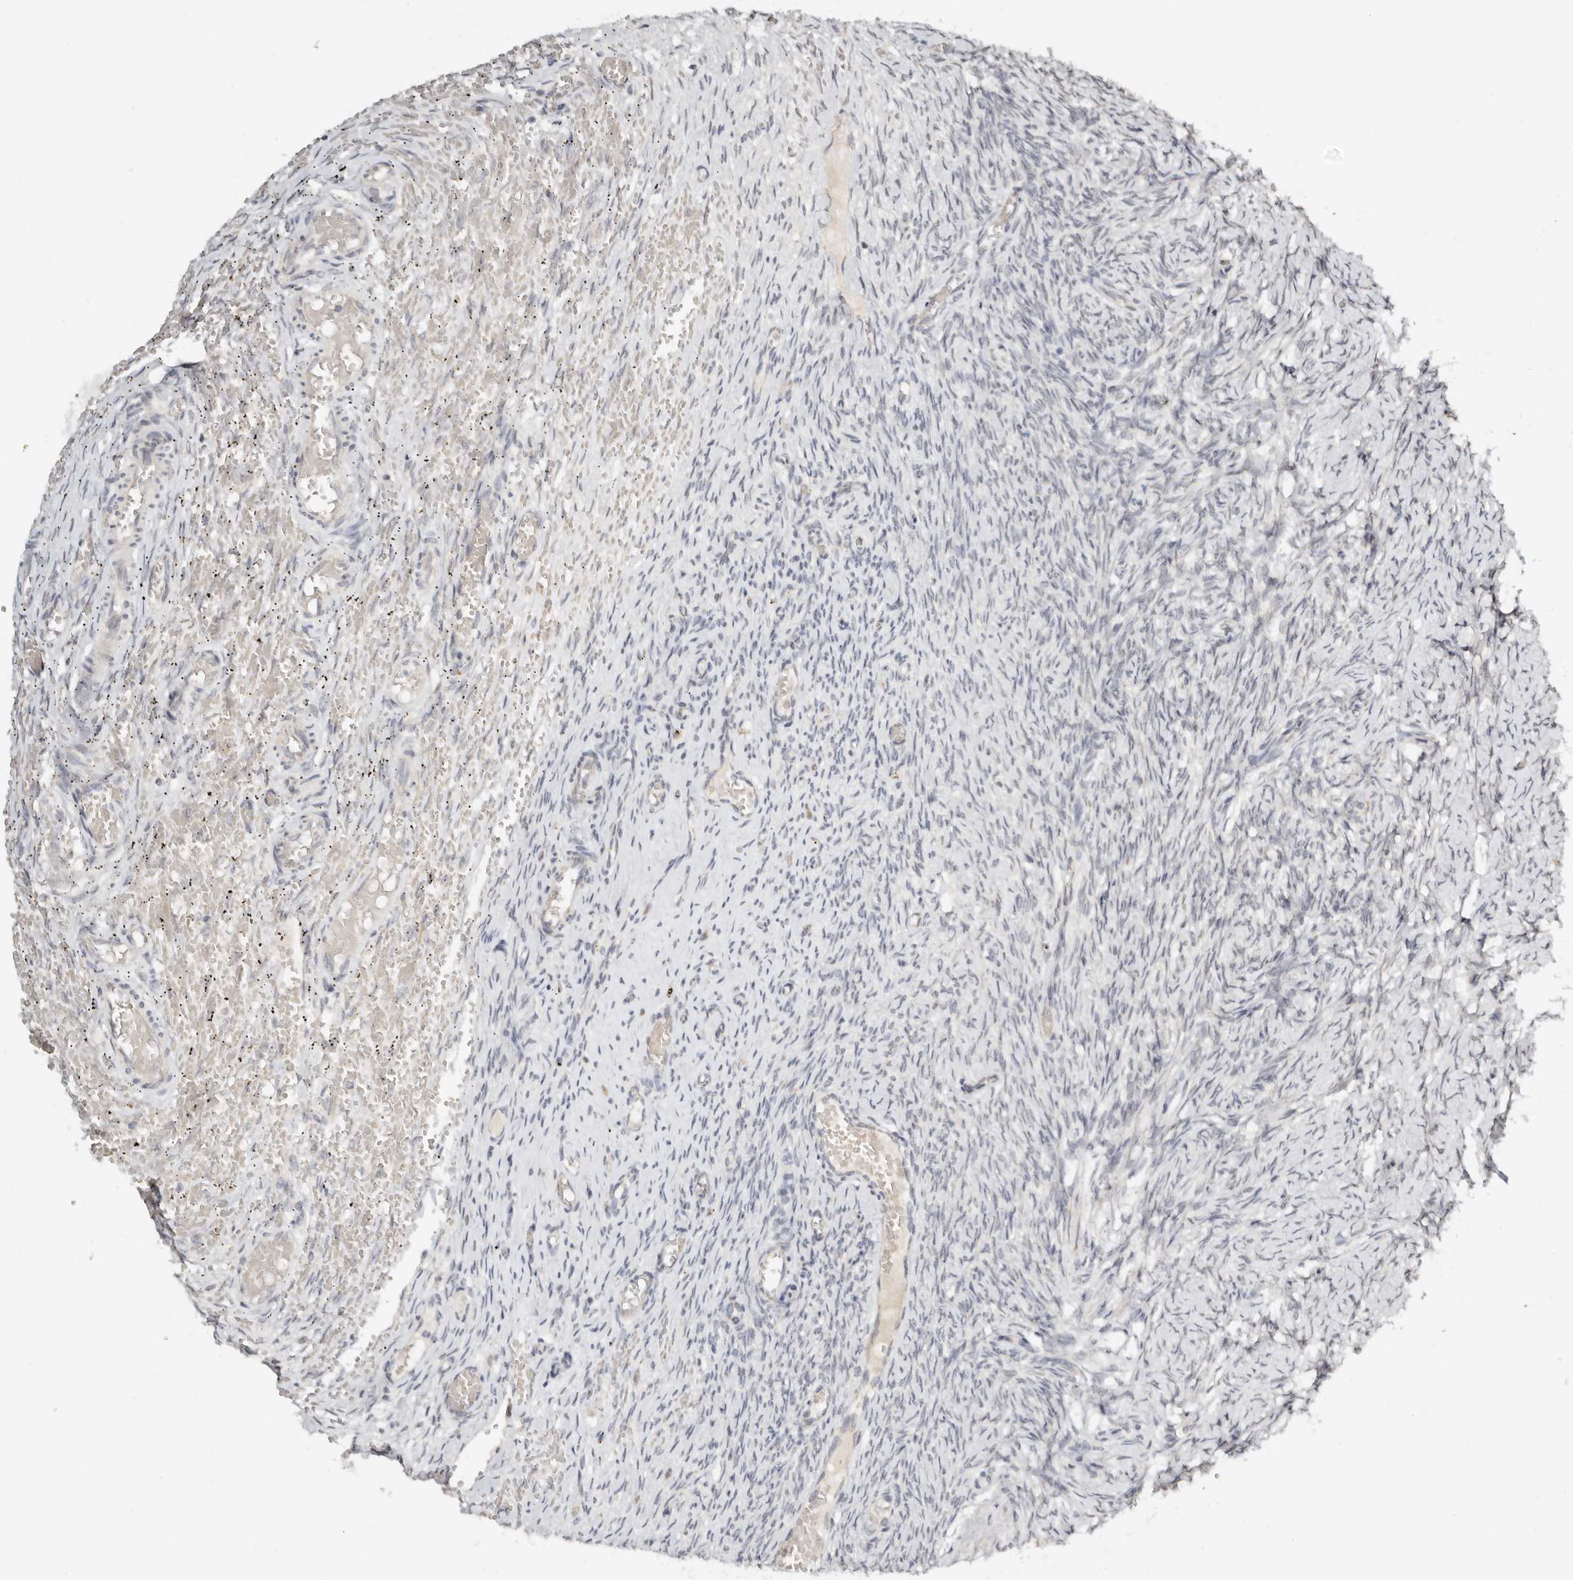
{"staining": {"intensity": "moderate", "quantity": ">75%", "location": "cytoplasmic/membranous"}, "tissue": "ovary", "cell_type": "Follicle cells", "image_type": "normal", "snomed": [{"axis": "morphology", "description": "Adenocarcinoma, NOS"}, {"axis": "topography", "description": "Endometrium"}], "caption": "Human ovary stained for a protein (brown) exhibits moderate cytoplasmic/membranous positive positivity in about >75% of follicle cells.", "gene": "KDF1", "patient": {"sex": "female", "age": 32}}